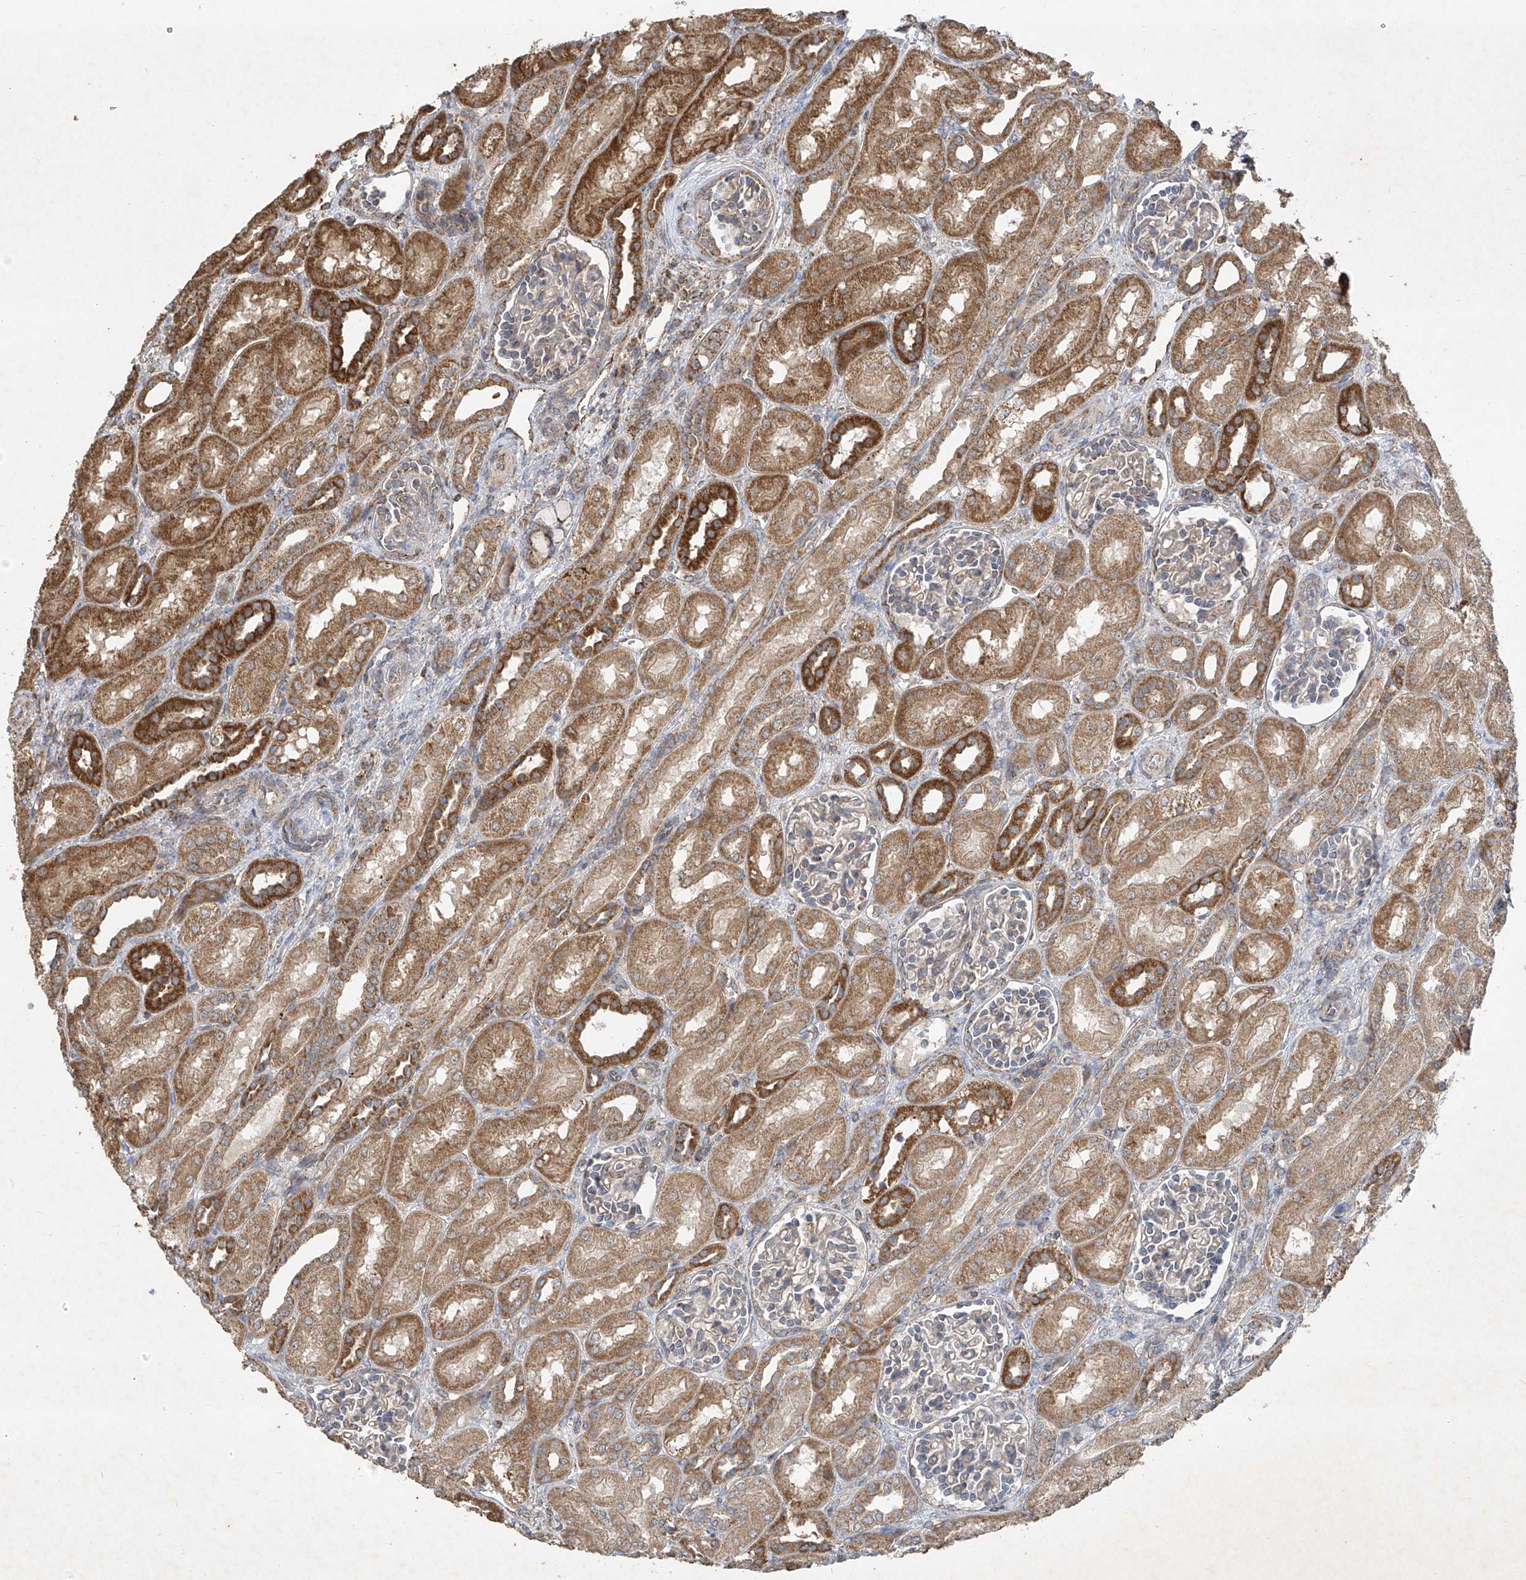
{"staining": {"intensity": "moderate", "quantity": "<25%", "location": "cytoplasmic/membranous"}, "tissue": "kidney", "cell_type": "Cells in glomeruli", "image_type": "normal", "snomed": [{"axis": "morphology", "description": "Normal tissue, NOS"}, {"axis": "morphology", "description": "Neoplasm, malignant, NOS"}, {"axis": "topography", "description": "Kidney"}], "caption": "Benign kidney shows moderate cytoplasmic/membranous expression in about <25% of cells in glomeruli, visualized by immunohistochemistry.", "gene": "UQCC1", "patient": {"sex": "female", "age": 1}}